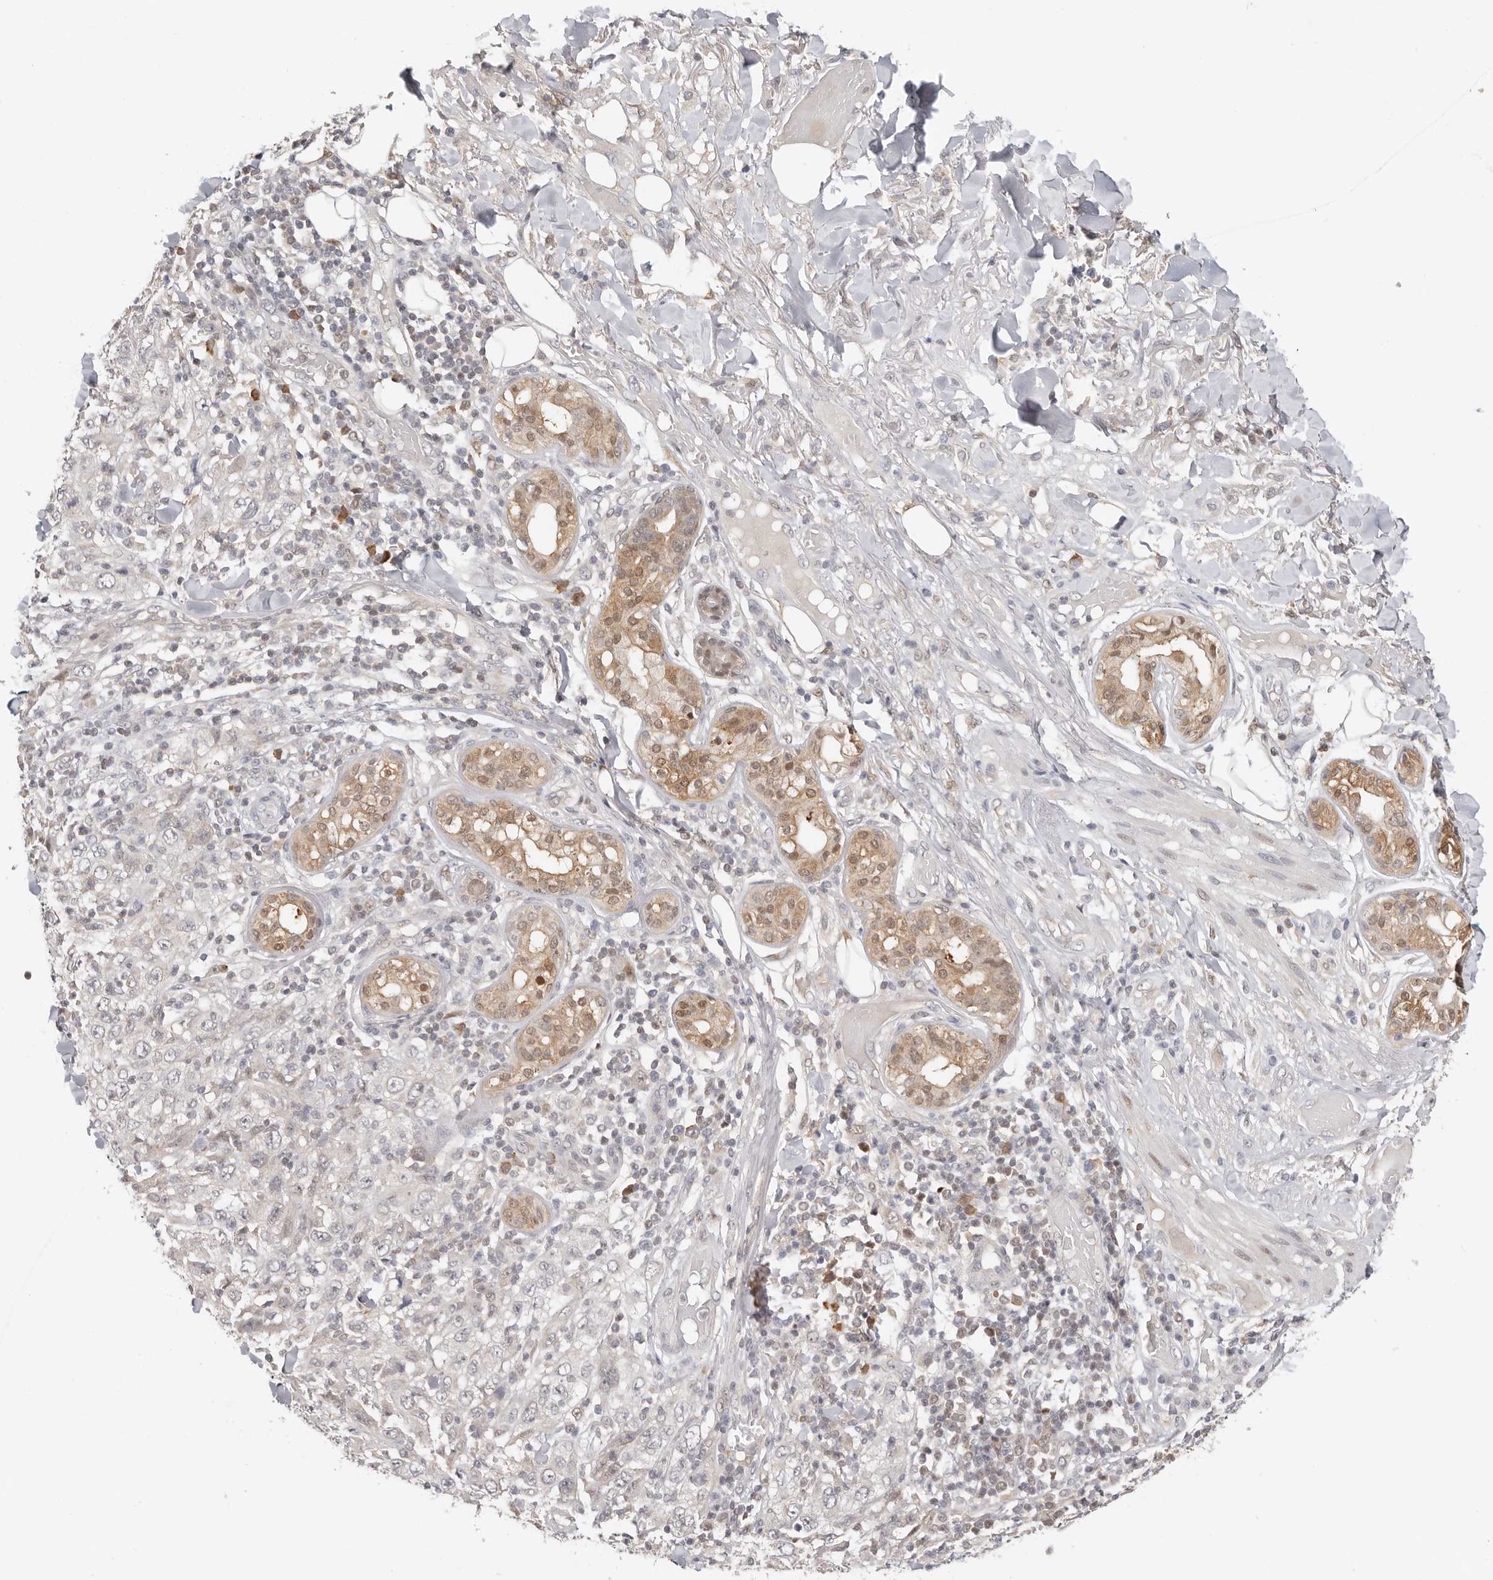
{"staining": {"intensity": "negative", "quantity": "none", "location": "none"}, "tissue": "skin cancer", "cell_type": "Tumor cells", "image_type": "cancer", "snomed": [{"axis": "morphology", "description": "Squamous cell carcinoma, NOS"}, {"axis": "topography", "description": "Skin"}], "caption": "This is an immunohistochemistry histopathology image of skin cancer. There is no expression in tumor cells.", "gene": "LARP7", "patient": {"sex": "female", "age": 88}}